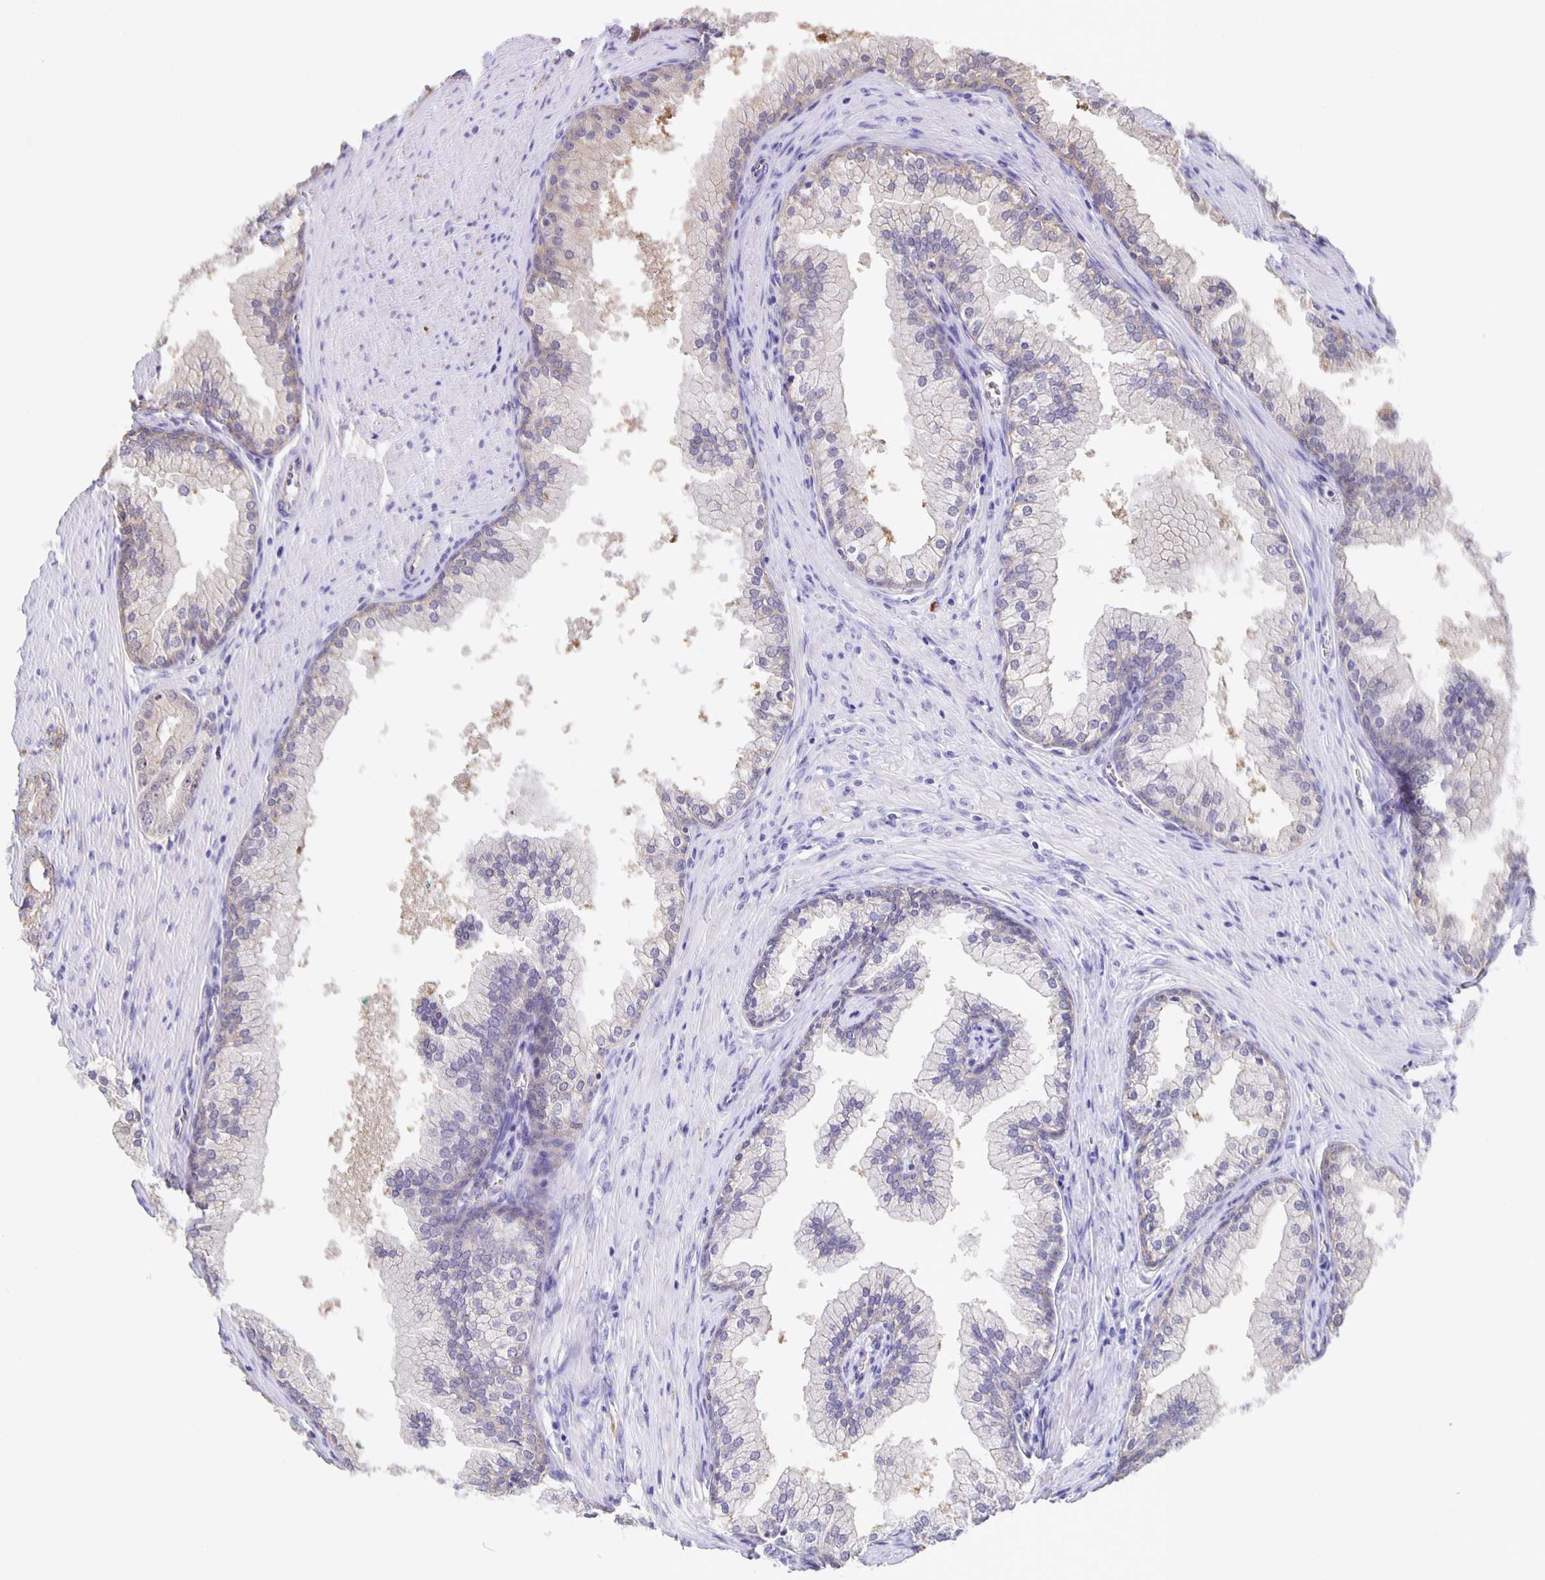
{"staining": {"intensity": "weak", "quantity": "25%-75%", "location": "cytoplasmic/membranous"}, "tissue": "prostate cancer", "cell_type": "Tumor cells", "image_type": "cancer", "snomed": [{"axis": "morphology", "description": "Adenocarcinoma, High grade"}, {"axis": "topography", "description": "Prostate"}], "caption": "The histopathology image reveals immunohistochemical staining of prostate cancer. There is weak cytoplasmic/membranous expression is seen in about 25%-75% of tumor cells.", "gene": "JMJD4", "patient": {"sex": "male", "age": 66}}